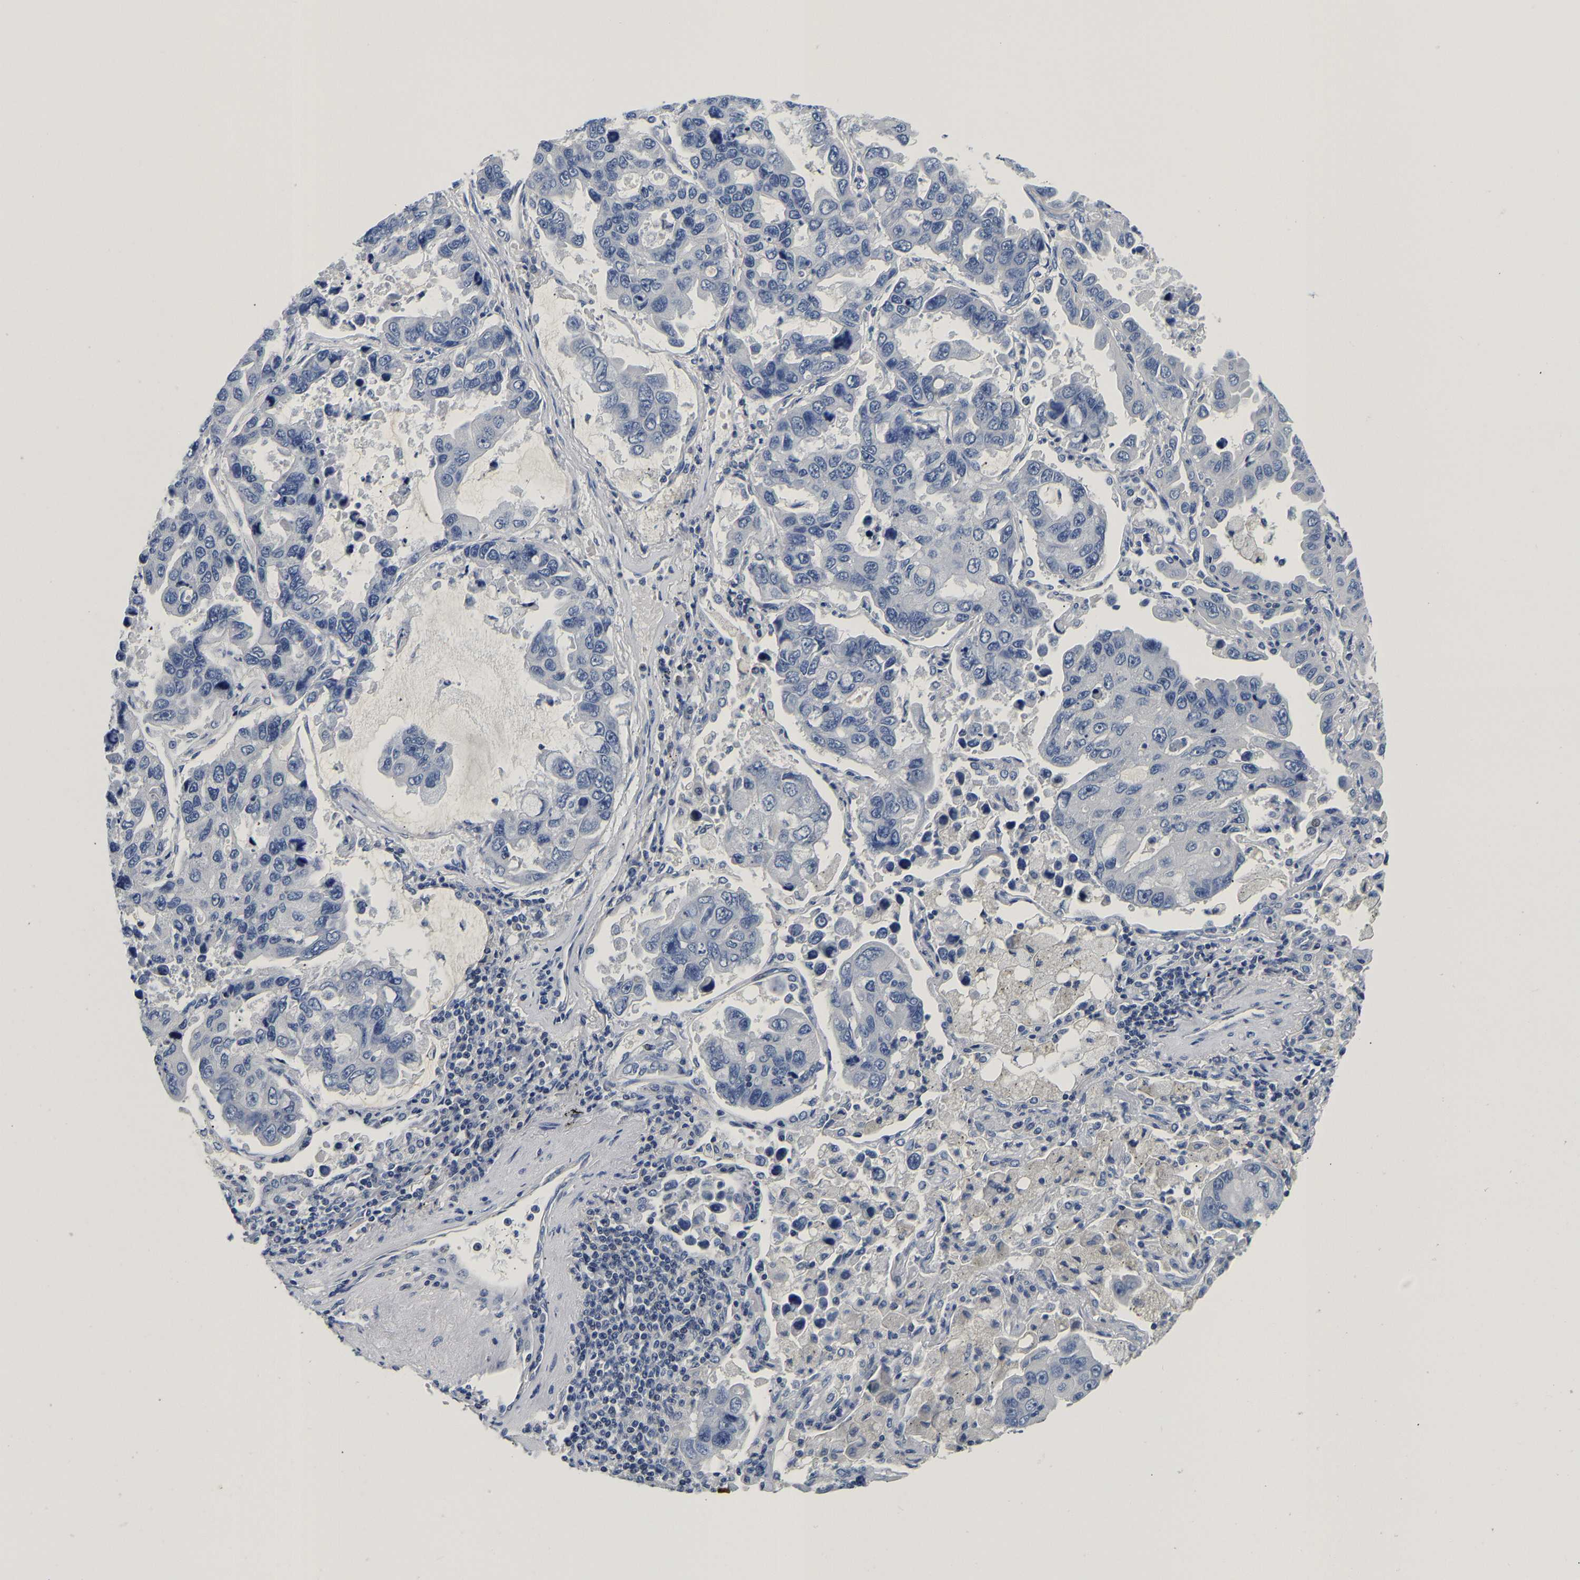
{"staining": {"intensity": "negative", "quantity": "none", "location": "none"}, "tissue": "lung cancer", "cell_type": "Tumor cells", "image_type": "cancer", "snomed": [{"axis": "morphology", "description": "Adenocarcinoma, NOS"}, {"axis": "topography", "description": "Lung"}], "caption": "High power microscopy image of an IHC micrograph of adenocarcinoma (lung), revealing no significant positivity in tumor cells.", "gene": "PCK2", "patient": {"sex": "male", "age": 64}}